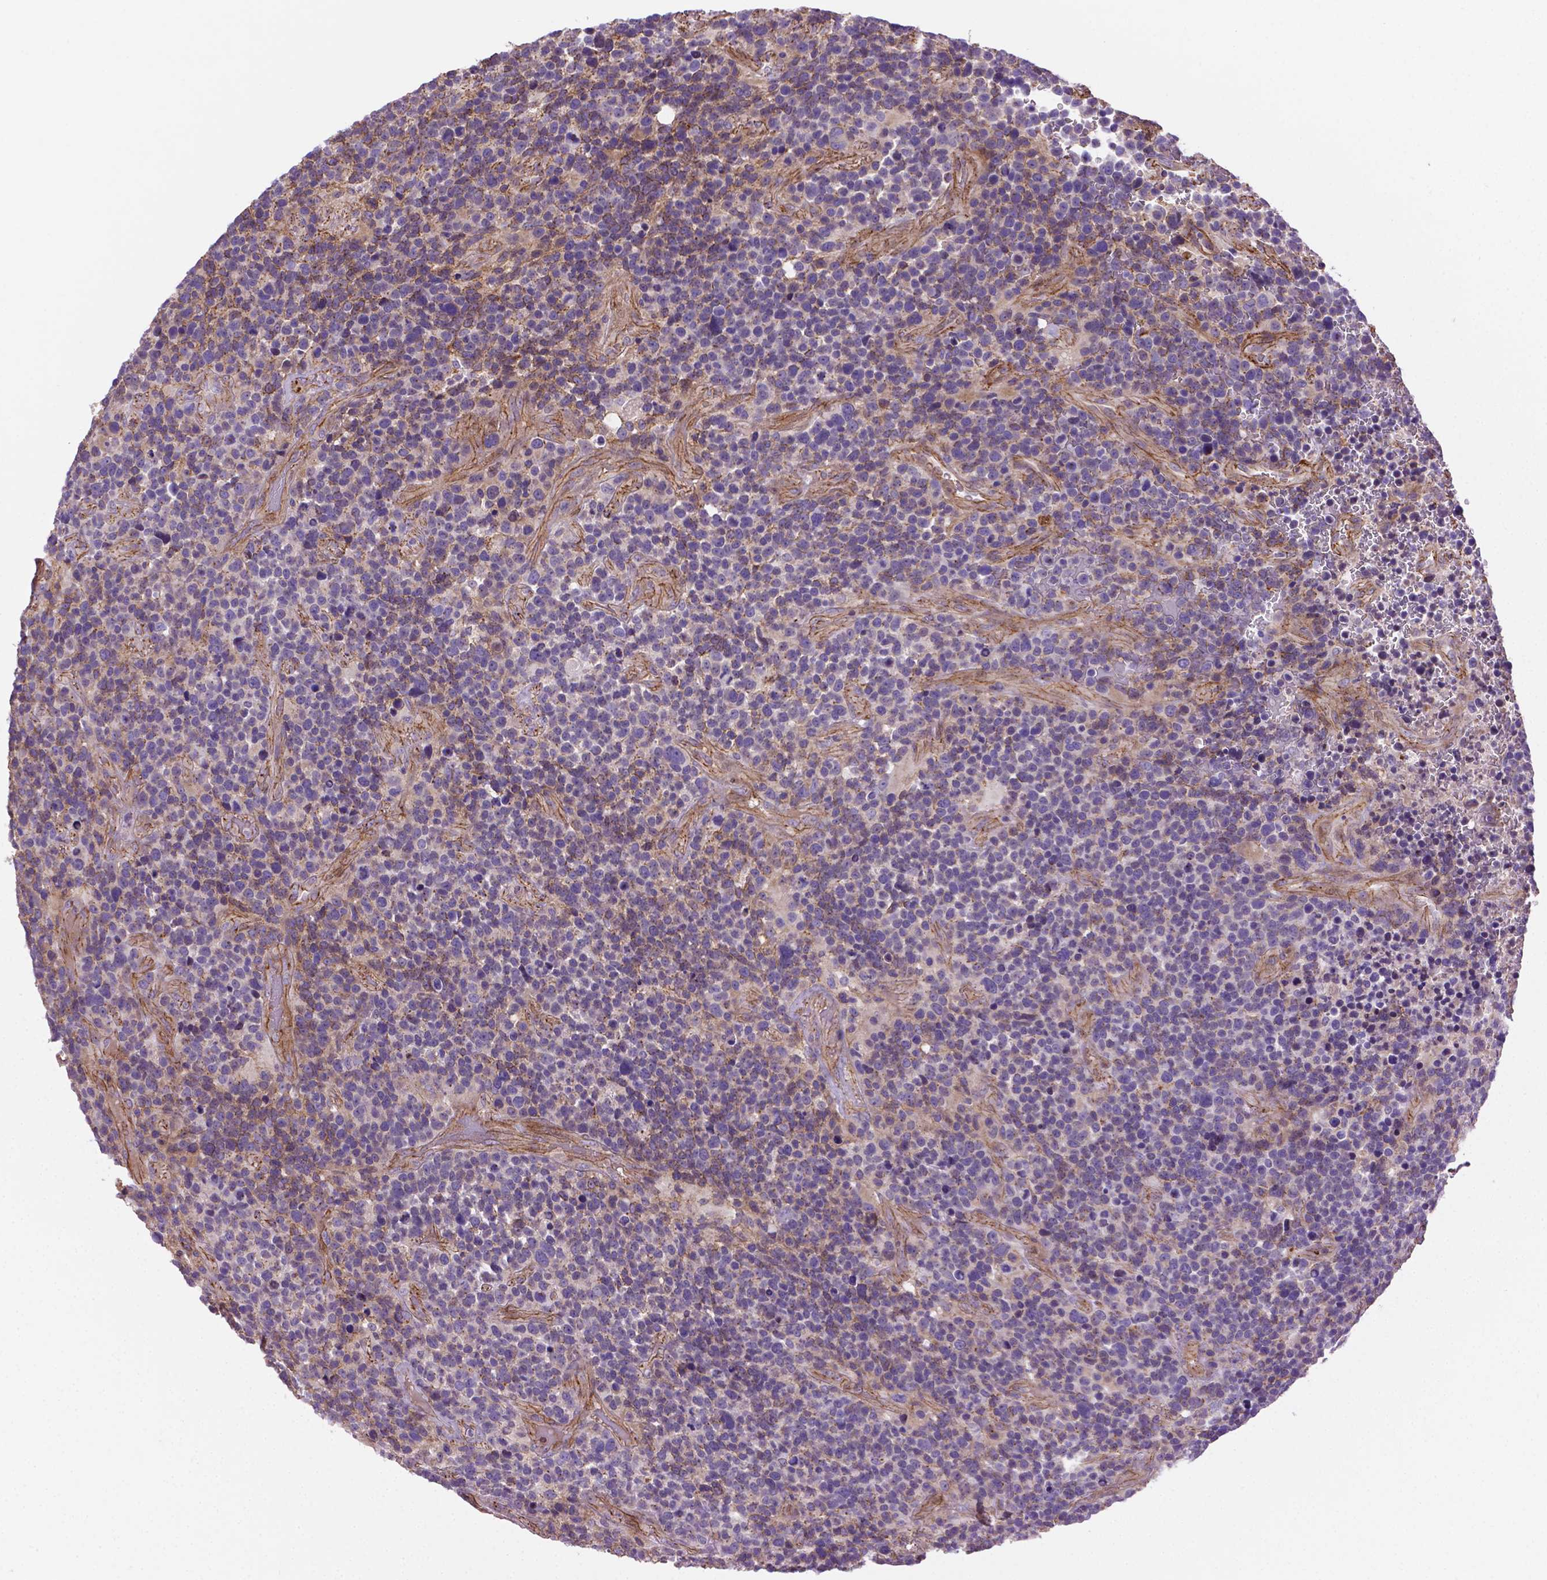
{"staining": {"intensity": "negative", "quantity": "none", "location": "none"}, "tissue": "glioma", "cell_type": "Tumor cells", "image_type": "cancer", "snomed": [{"axis": "morphology", "description": "Glioma, malignant, High grade"}, {"axis": "topography", "description": "Brain"}], "caption": "Image shows no significant protein expression in tumor cells of high-grade glioma (malignant).", "gene": "CCER2", "patient": {"sex": "male", "age": 33}}